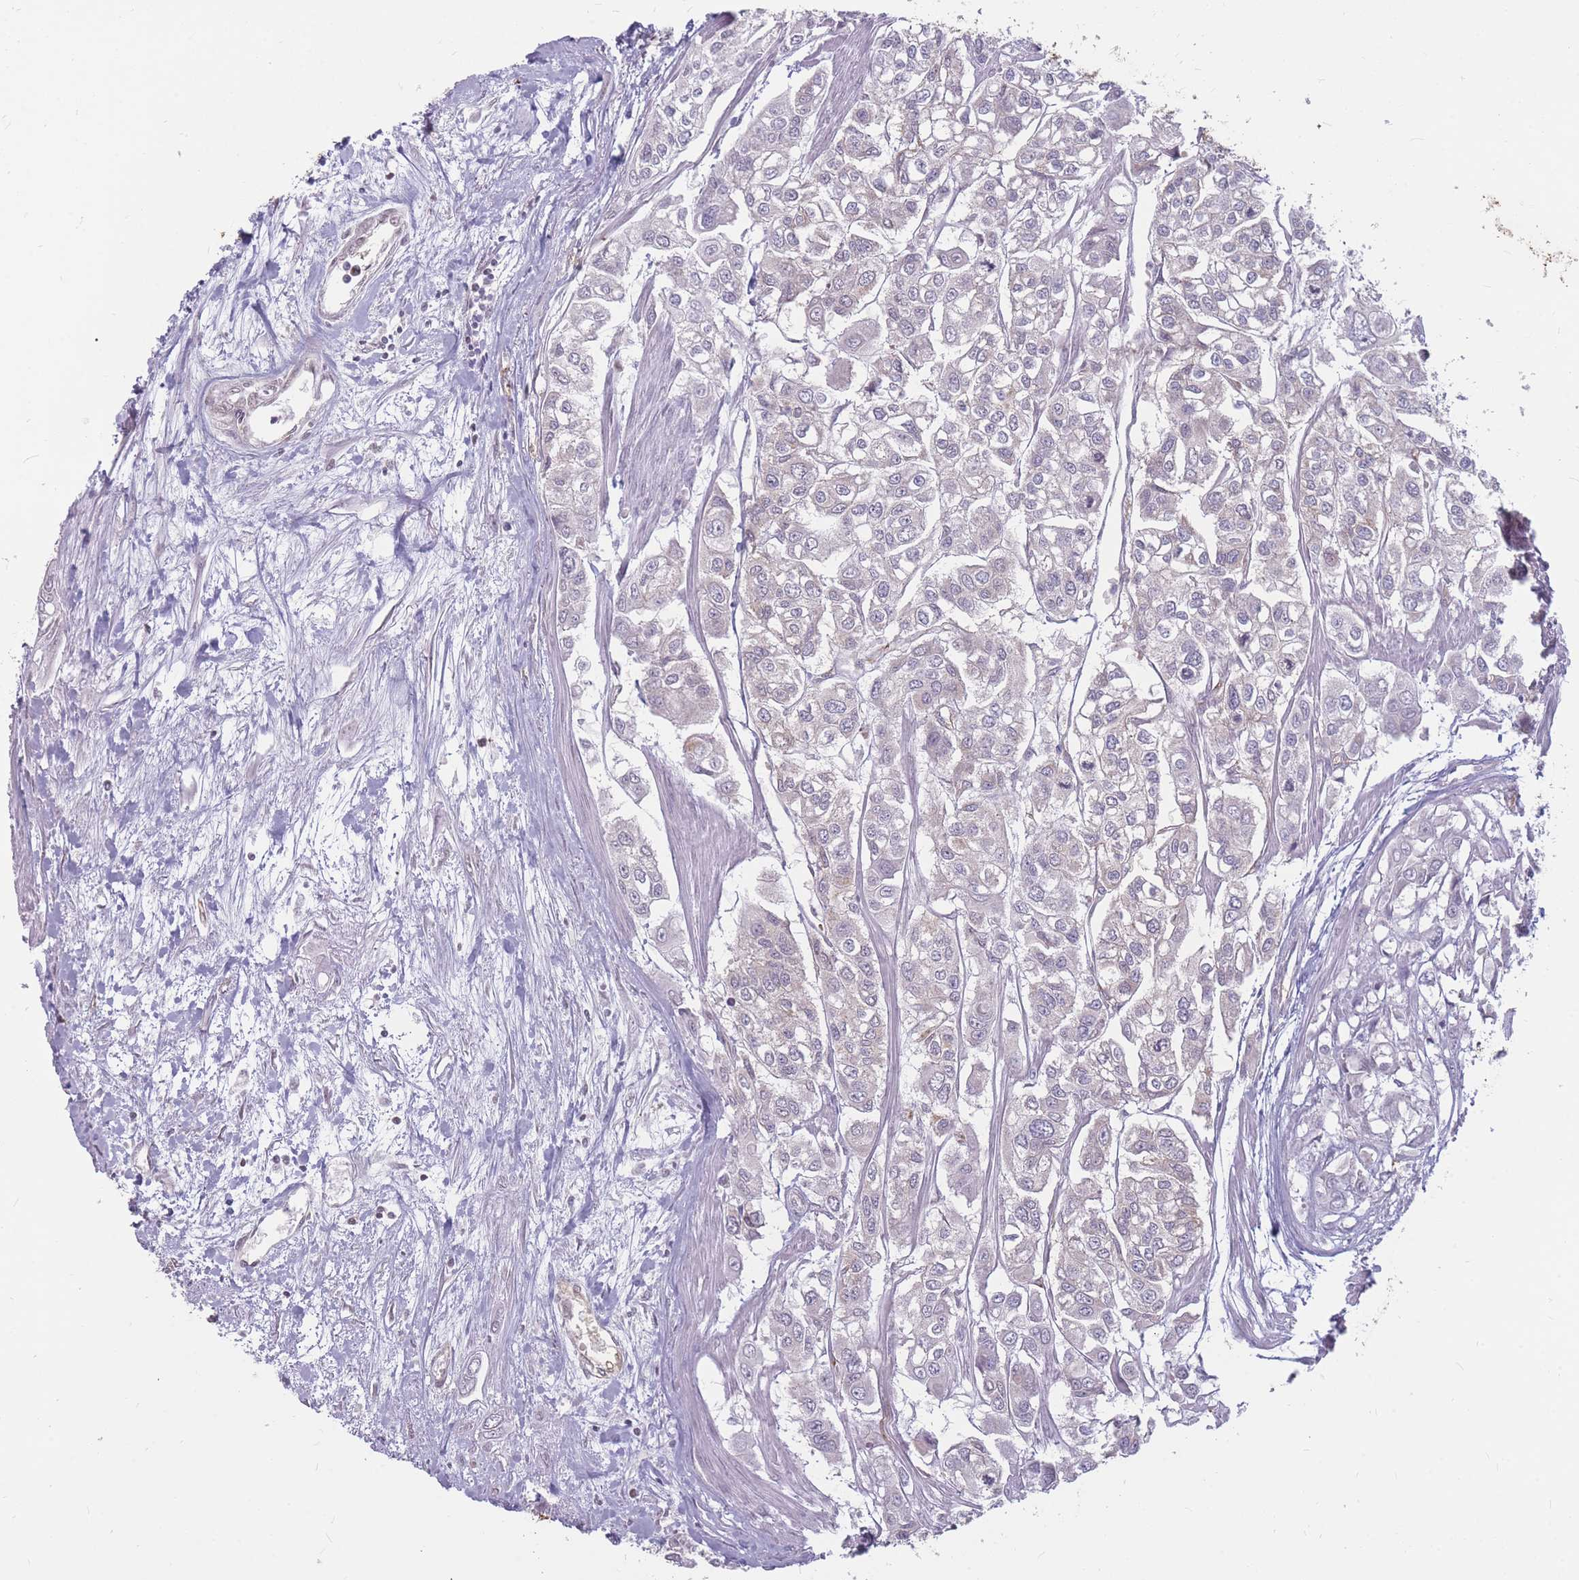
{"staining": {"intensity": "negative", "quantity": "none", "location": "none"}, "tissue": "urothelial cancer", "cell_type": "Tumor cells", "image_type": "cancer", "snomed": [{"axis": "morphology", "description": "Urothelial carcinoma, High grade"}, {"axis": "topography", "description": "Urinary bladder"}], "caption": "A high-resolution photomicrograph shows immunohistochemistry (IHC) staining of urothelial cancer, which demonstrates no significant staining in tumor cells.", "gene": "GNA11", "patient": {"sex": "male", "age": 67}}